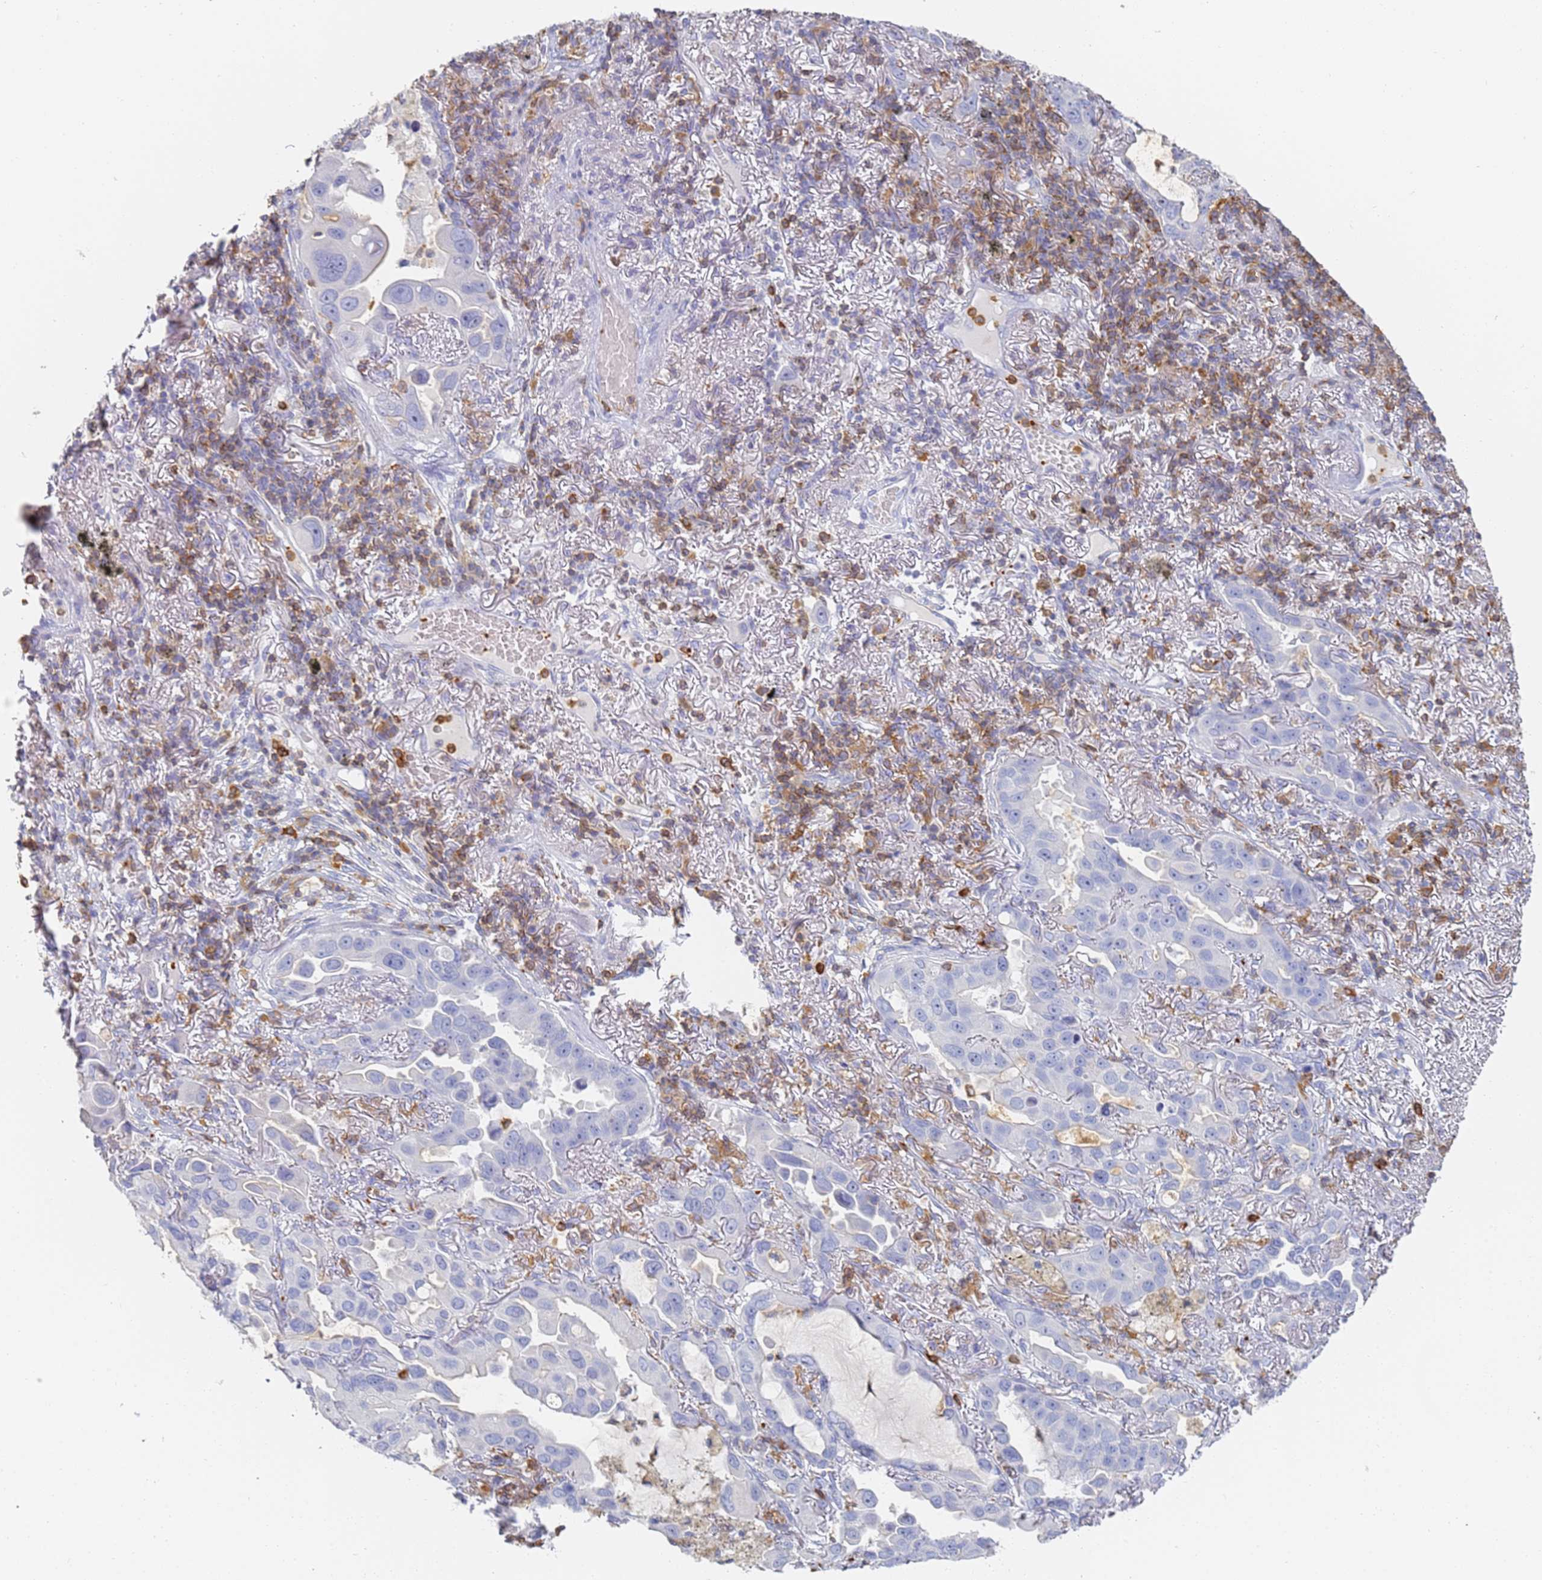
{"staining": {"intensity": "negative", "quantity": "none", "location": "none"}, "tissue": "lung cancer", "cell_type": "Tumor cells", "image_type": "cancer", "snomed": [{"axis": "morphology", "description": "Adenocarcinoma, NOS"}, {"axis": "topography", "description": "Lung"}], "caption": "Photomicrograph shows no significant protein positivity in tumor cells of lung cancer.", "gene": "BIN2", "patient": {"sex": "male", "age": 64}}